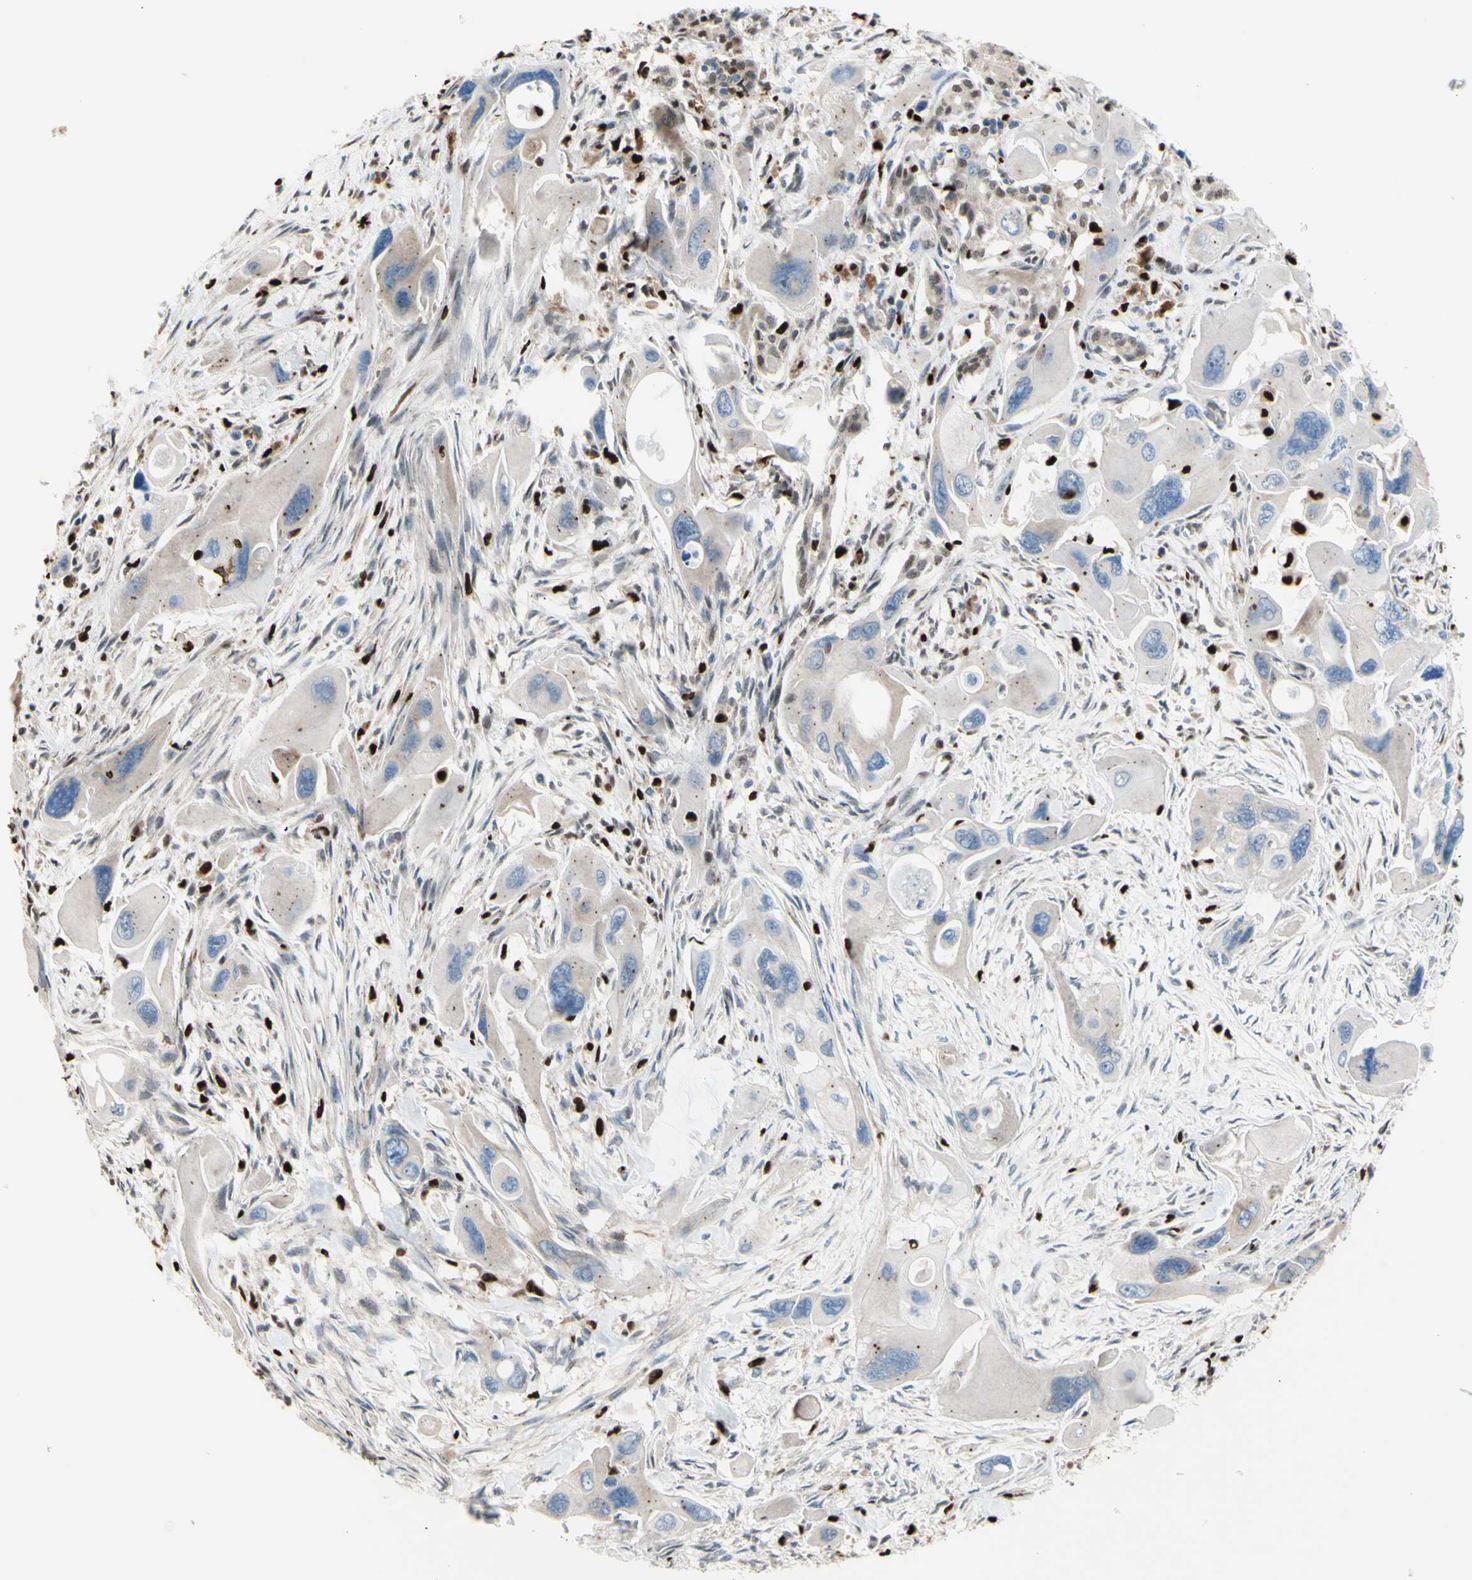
{"staining": {"intensity": "weak", "quantity": ">75%", "location": "cytoplasmic/membranous"}, "tissue": "pancreatic cancer", "cell_type": "Tumor cells", "image_type": "cancer", "snomed": [{"axis": "morphology", "description": "Adenocarcinoma, NOS"}, {"axis": "topography", "description": "Pancreas"}], "caption": "Immunohistochemistry of pancreatic adenocarcinoma displays low levels of weak cytoplasmic/membranous staining in about >75% of tumor cells.", "gene": "EED", "patient": {"sex": "male", "age": 73}}